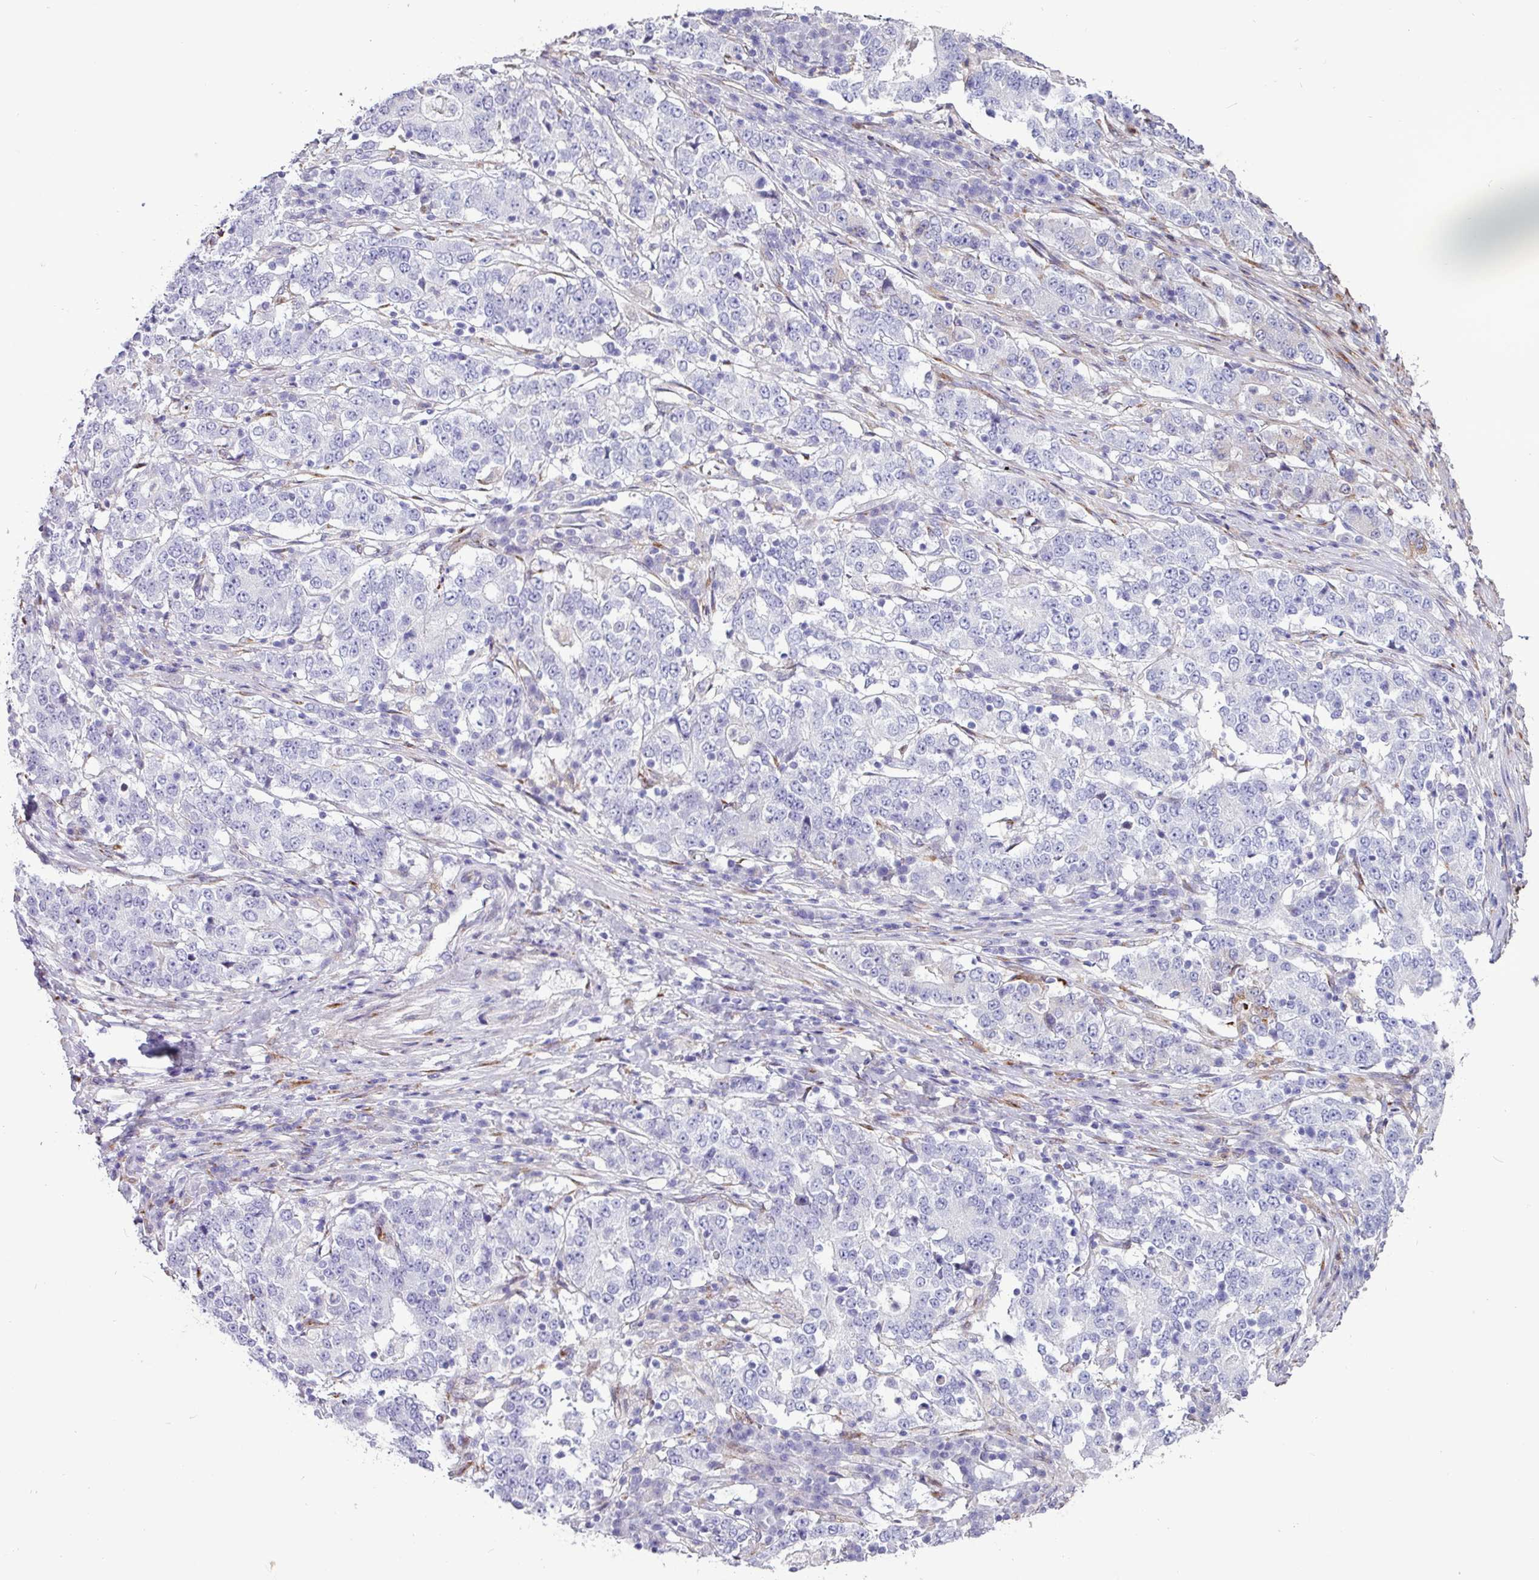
{"staining": {"intensity": "negative", "quantity": "none", "location": "none"}, "tissue": "stomach cancer", "cell_type": "Tumor cells", "image_type": "cancer", "snomed": [{"axis": "morphology", "description": "Adenocarcinoma, NOS"}, {"axis": "topography", "description": "Stomach"}], "caption": "Immunohistochemical staining of stomach cancer displays no significant positivity in tumor cells. The staining is performed using DAB (3,3'-diaminobenzidine) brown chromogen with nuclei counter-stained in using hematoxylin.", "gene": "PPP1R35", "patient": {"sex": "male", "age": 59}}